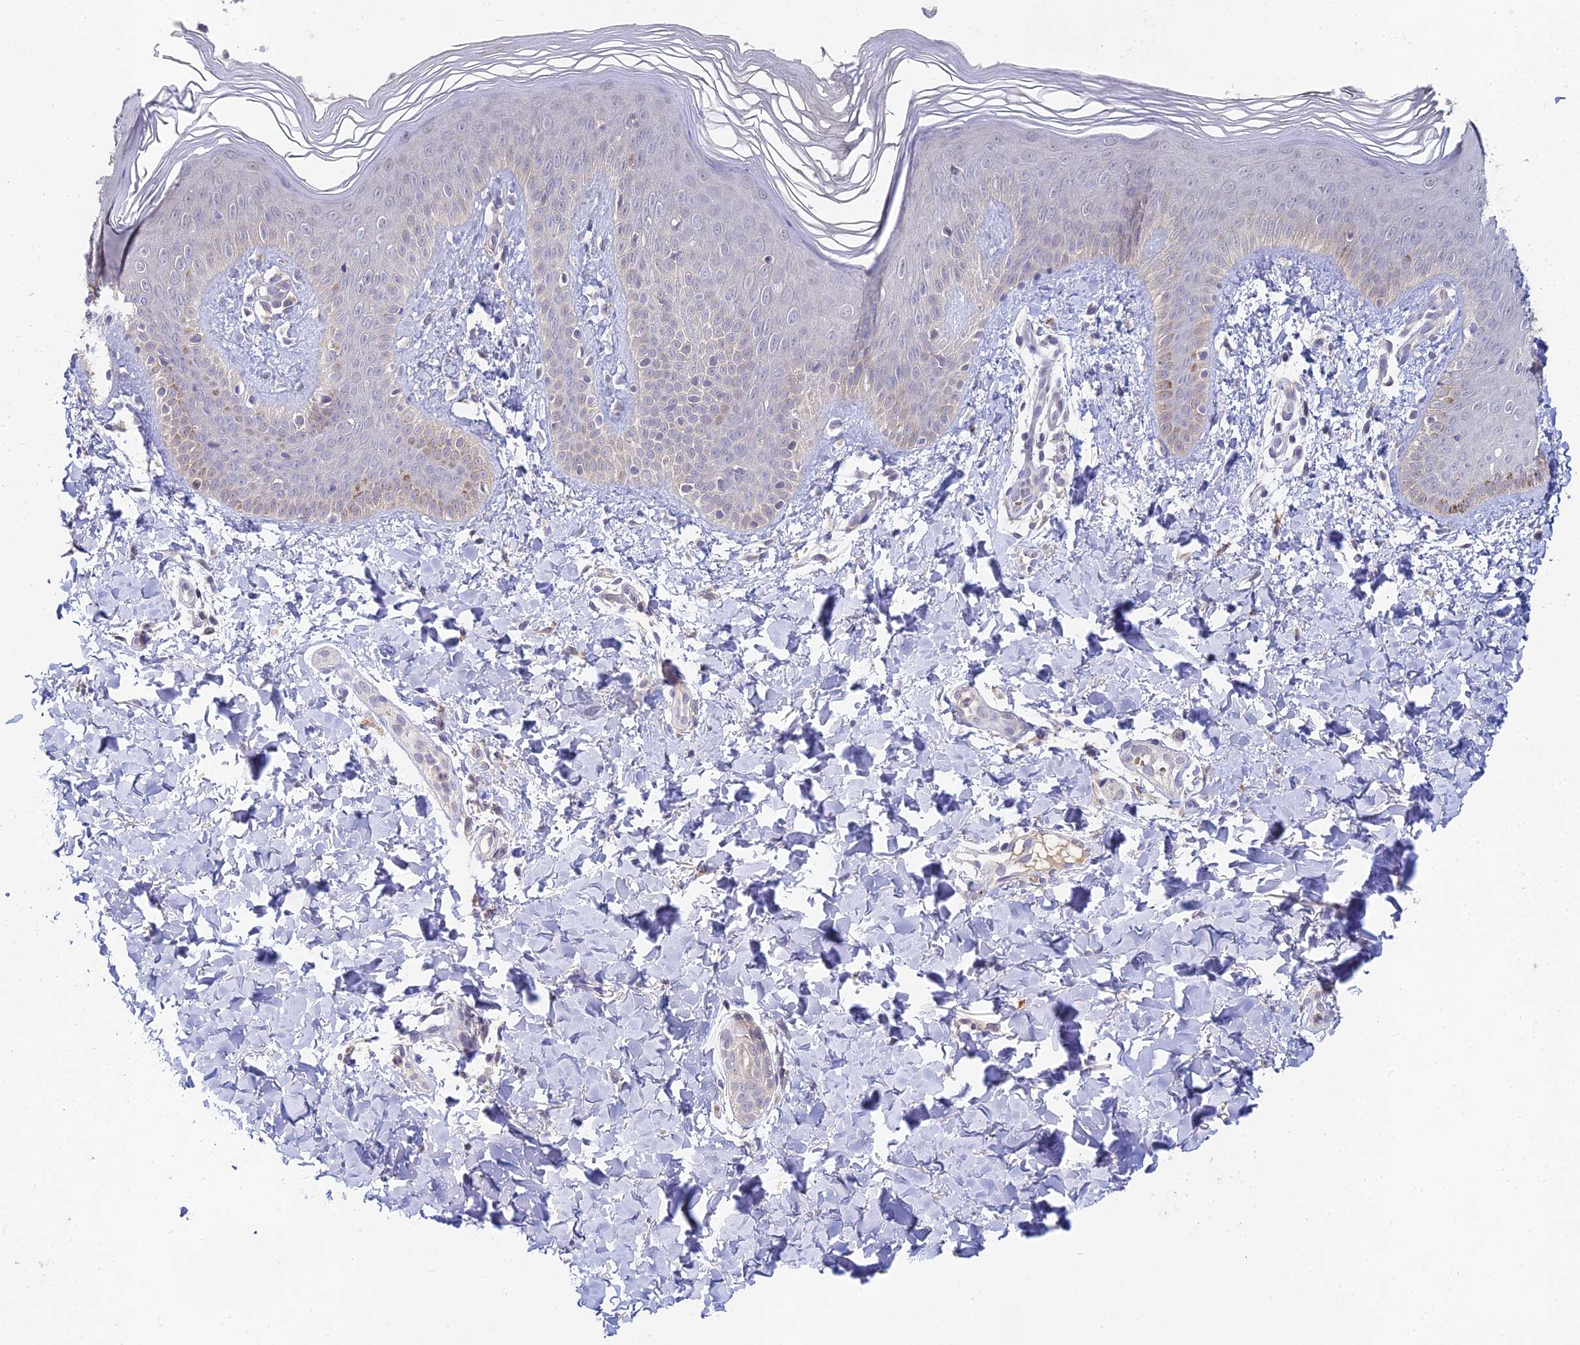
{"staining": {"intensity": "moderate", "quantity": "<25%", "location": "cytoplasmic/membranous"}, "tissue": "skin", "cell_type": "Epidermal cells", "image_type": "normal", "snomed": [{"axis": "morphology", "description": "Normal tissue, NOS"}, {"axis": "morphology", "description": "Inflammation, NOS"}, {"axis": "topography", "description": "Soft tissue"}, {"axis": "topography", "description": "Anal"}], "caption": "Epidermal cells reveal low levels of moderate cytoplasmic/membranous positivity in approximately <25% of cells in unremarkable skin.", "gene": "WDR43", "patient": {"sex": "female", "age": 15}}